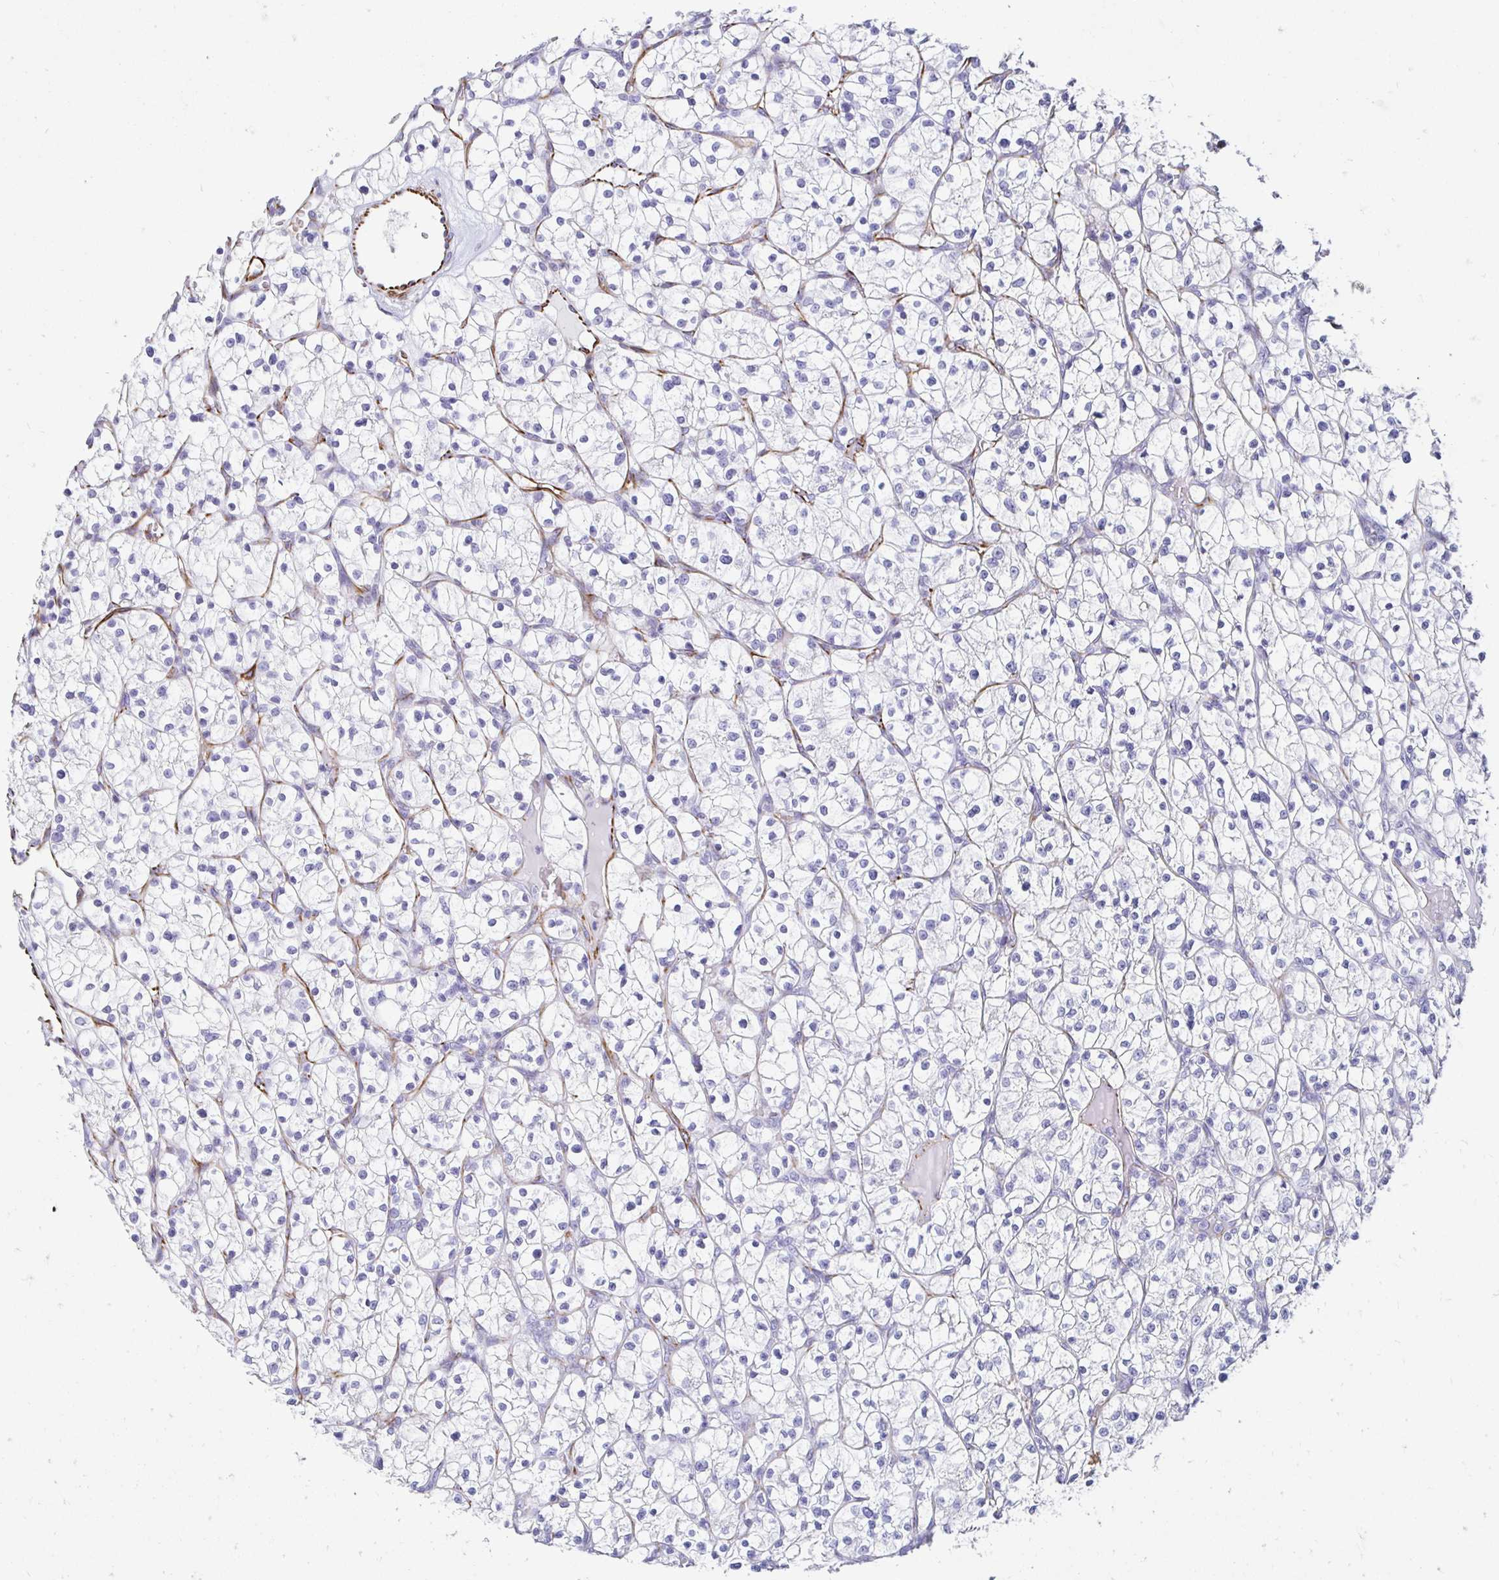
{"staining": {"intensity": "negative", "quantity": "none", "location": "none"}, "tissue": "renal cancer", "cell_type": "Tumor cells", "image_type": "cancer", "snomed": [{"axis": "morphology", "description": "Adenocarcinoma, NOS"}, {"axis": "topography", "description": "Kidney"}], "caption": "High power microscopy micrograph of an IHC image of renal cancer (adenocarcinoma), revealing no significant staining in tumor cells.", "gene": "TMEM54", "patient": {"sex": "female", "age": 64}}